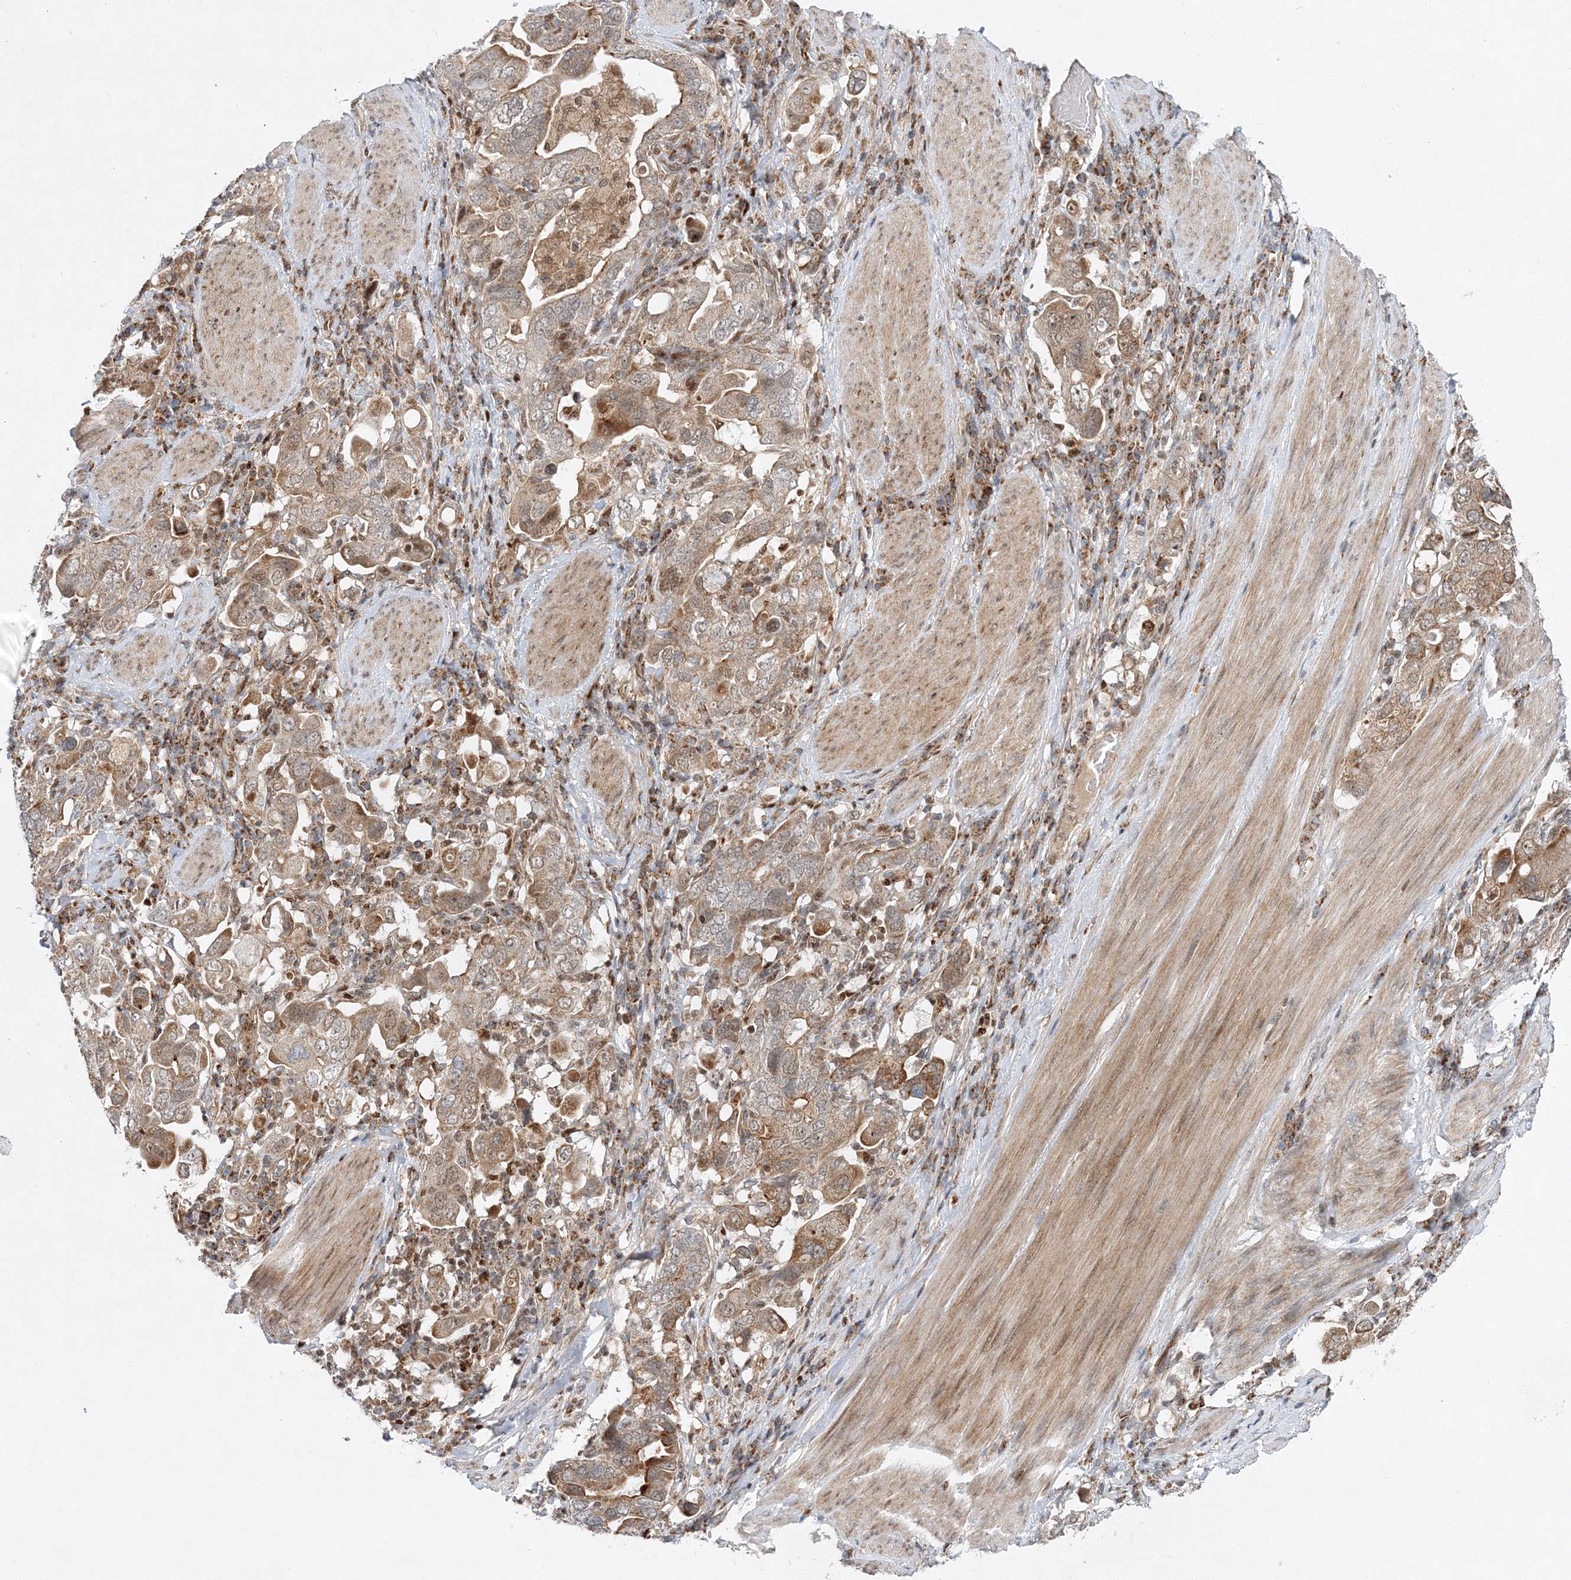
{"staining": {"intensity": "moderate", "quantity": ">75%", "location": "cytoplasmic/membranous"}, "tissue": "stomach cancer", "cell_type": "Tumor cells", "image_type": "cancer", "snomed": [{"axis": "morphology", "description": "Adenocarcinoma, NOS"}, {"axis": "topography", "description": "Stomach, upper"}], "caption": "Protein analysis of adenocarcinoma (stomach) tissue displays moderate cytoplasmic/membranous staining in approximately >75% of tumor cells.", "gene": "RAB11FIP2", "patient": {"sex": "male", "age": 62}}